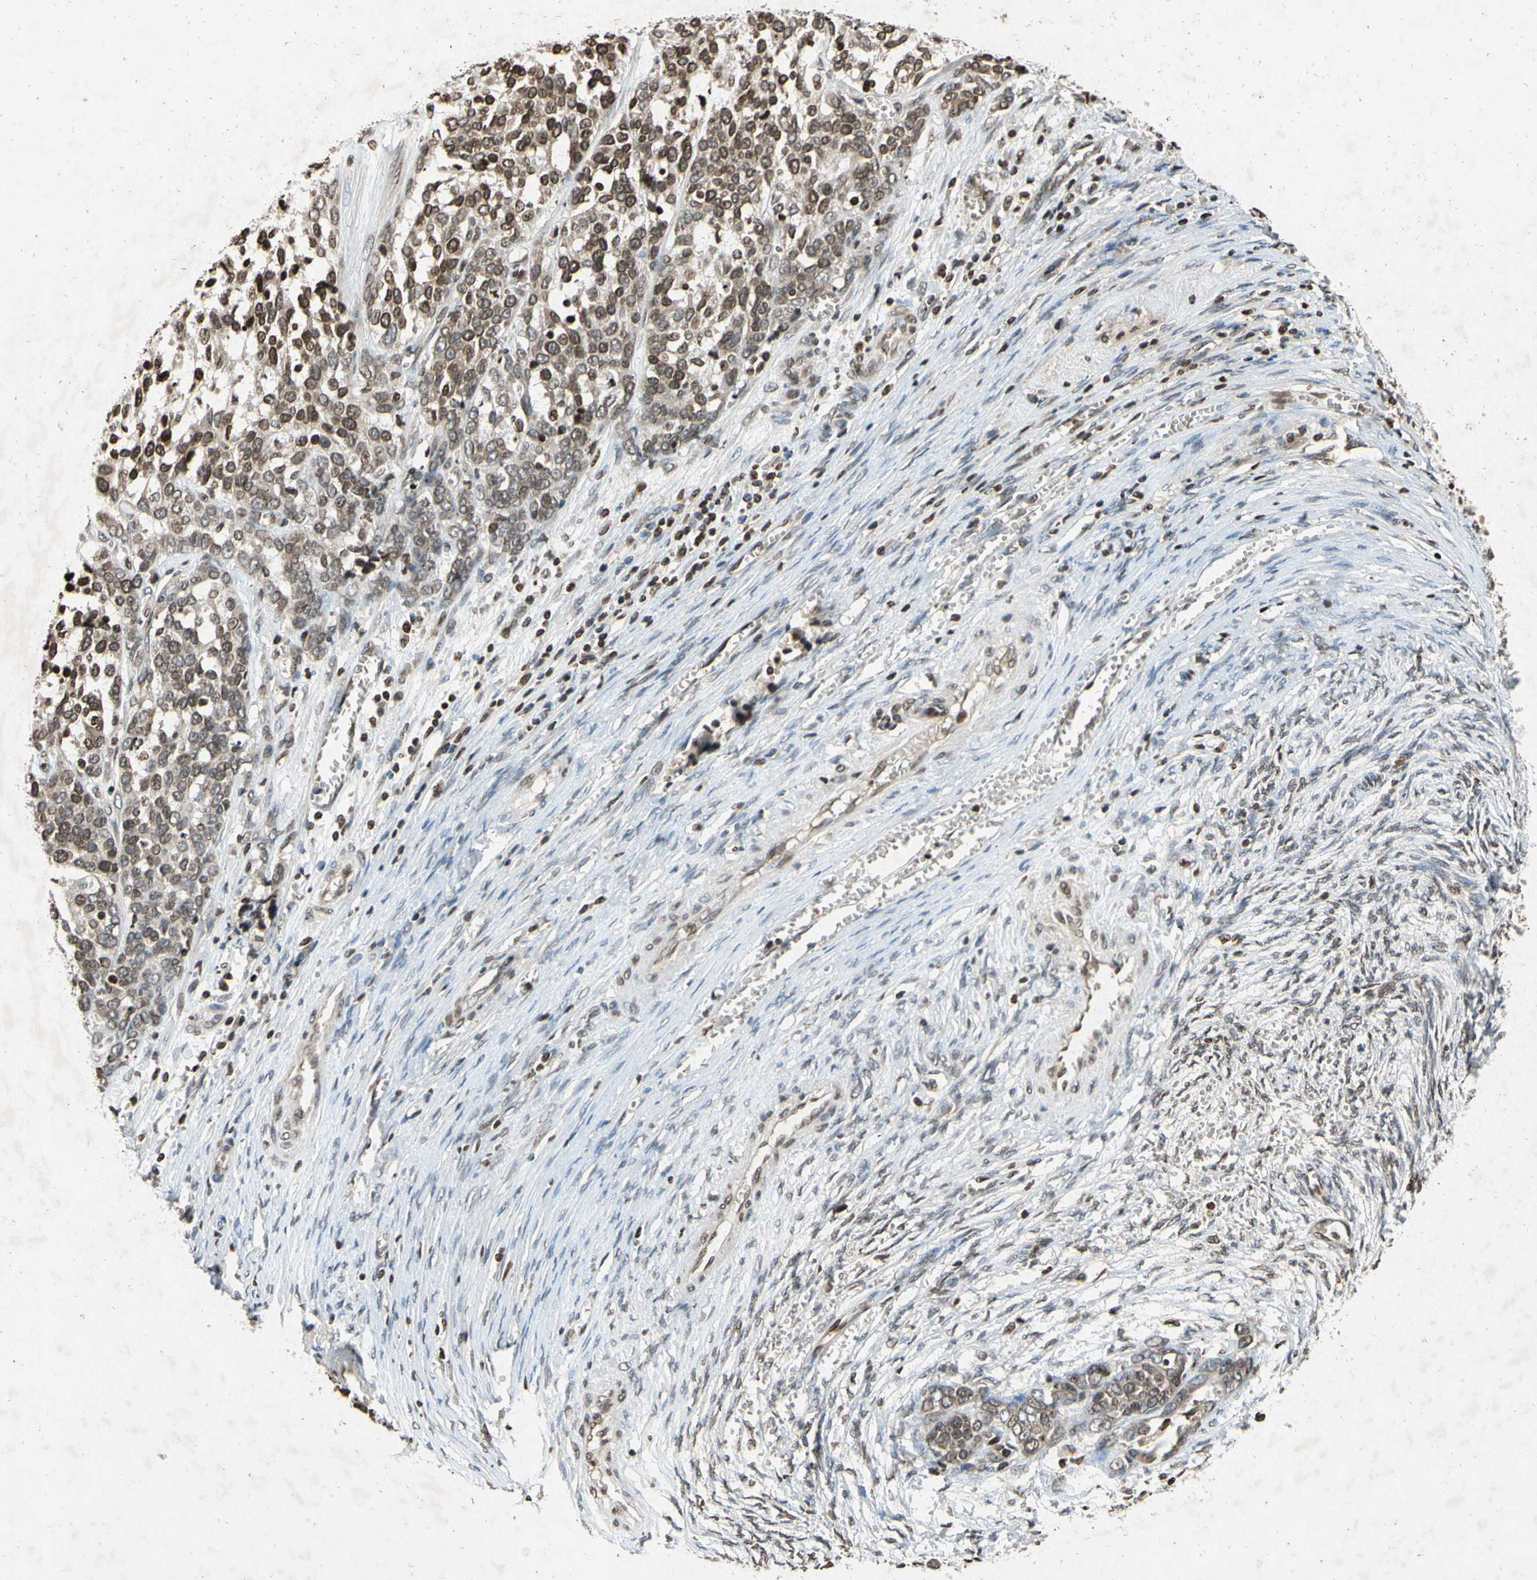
{"staining": {"intensity": "moderate", "quantity": ">75%", "location": "nuclear"}, "tissue": "ovarian cancer", "cell_type": "Tumor cells", "image_type": "cancer", "snomed": [{"axis": "morphology", "description": "Cystadenocarcinoma, serous, NOS"}, {"axis": "topography", "description": "Ovary"}], "caption": "Immunohistochemistry (DAB) staining of human ovarian cancer (serous cystadenocarcinoma) displays moderate nuclear protein expression in approximately >75% of tumor cells. (Brightfield microscopy of DAB IHC at high magnification).", "gene": "HOXB3", "patient": {"sex": "female", "age": 44}}